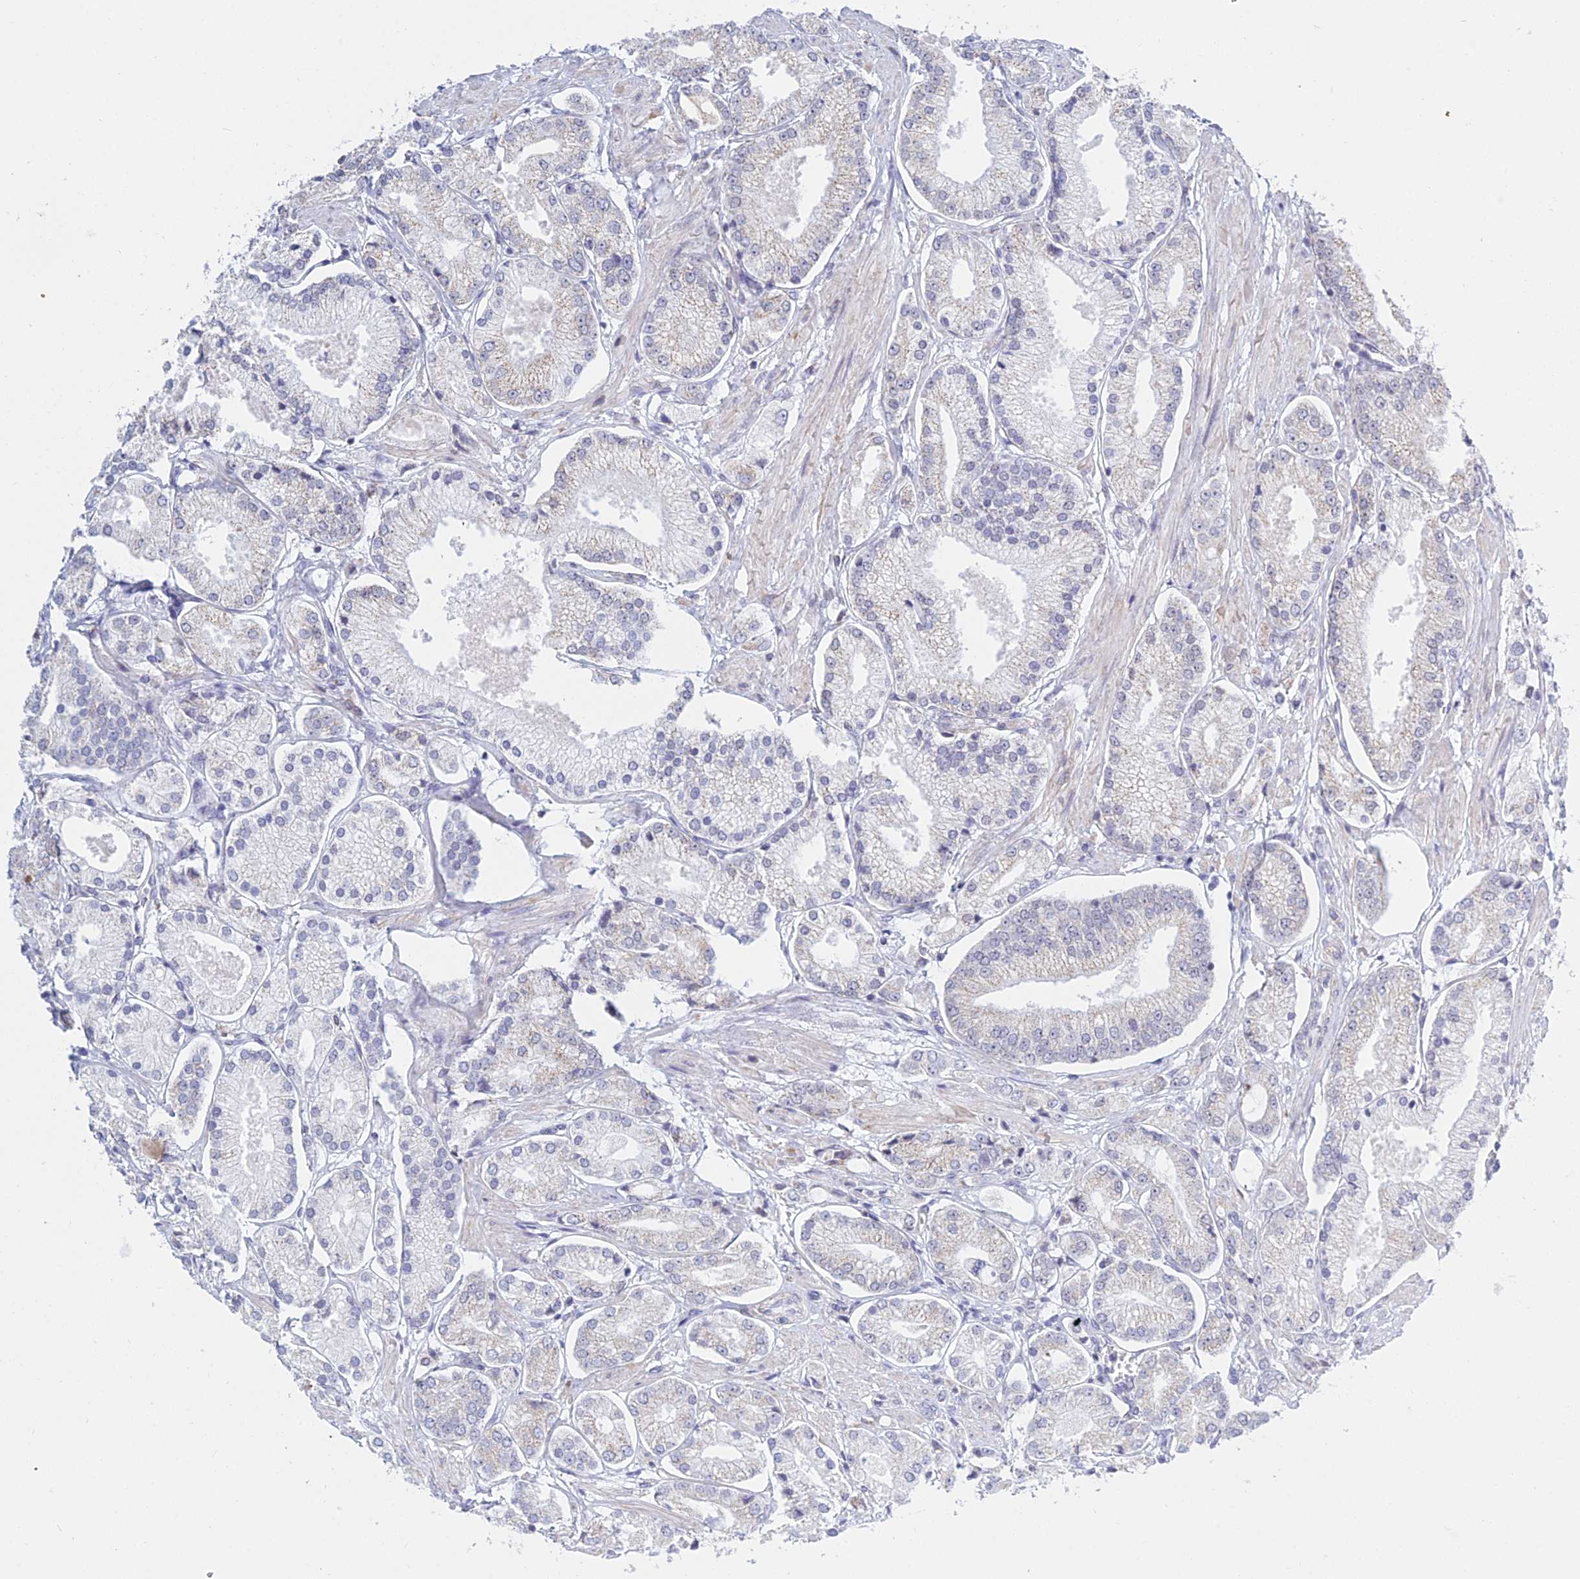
{"staining": {"intensity": "negative", "quantity": "none", "location": "none"}, "tissue": "prostate cancer", "cell_type": "Tumor cells", "image_type": "cancer", "snomed": [{"axis": "morphology", "description": "Adenocarcinoma, High grade"}, {"axis": "topography", "description": "Prostate and seminal vesicle, NOS"}], "caption": "A high-resolution micrograph shows immunohistochemistry (IHC) staining of adenocarcinoma (high-grade) (prostate), which exhibits no significant positivity in tumor cells.", "gene": "KLF14", "patient": {"sex": "male", "age": 64}}